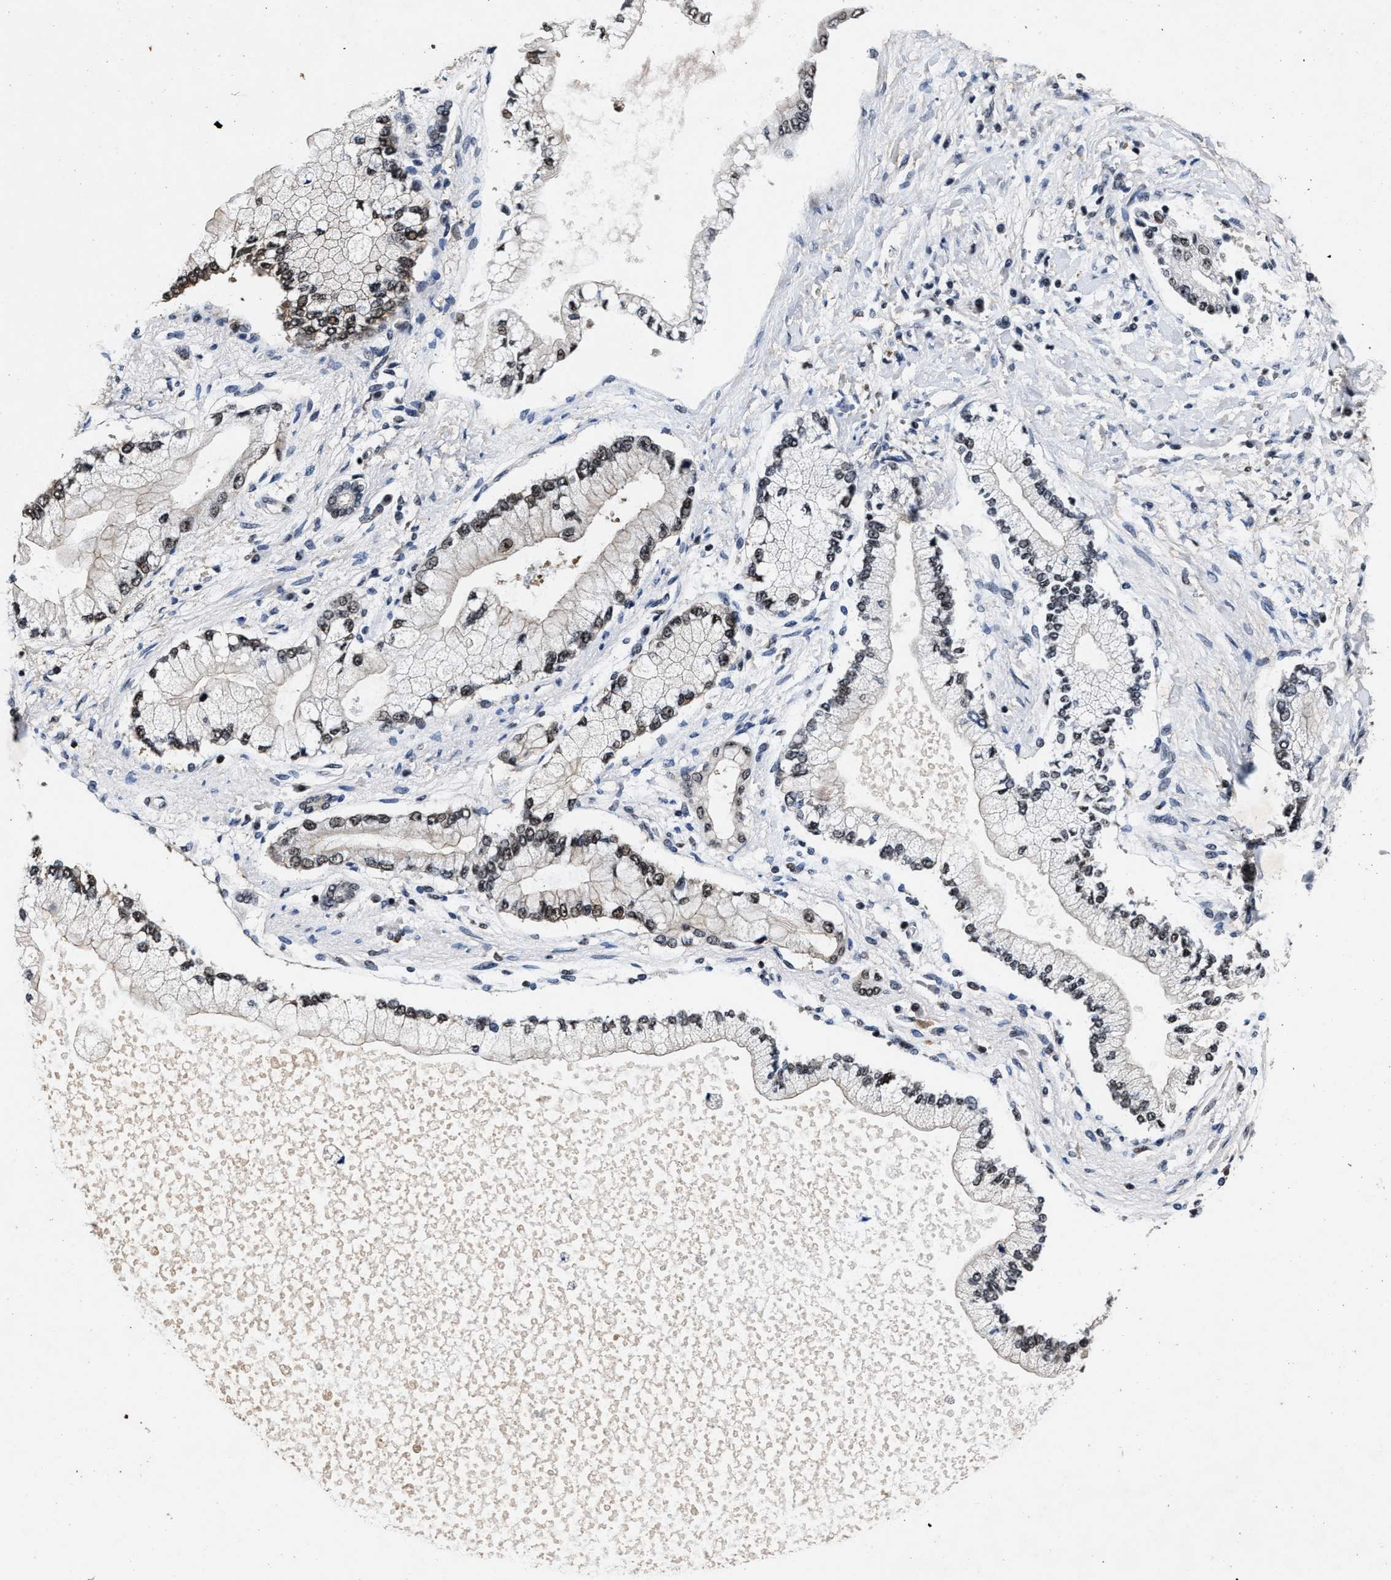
{"staining": {"intensity": "moderate", "quantity": ">75%", "location": "nuclear"}, "tissue": "liver cancer", "cell_type": "Tumor cells", "image_type": "cancer", "snomed": [{"axis": "morphology", "description": "Cholangiocarcinoma"}, {"axis": "topography", "description": "Liver"}], "caption": "Human cholangiocarcinoma (liver) stained with a brown dye shows moderate nuclear positive expression in approximately >75% of tumor cells.", "gene": "ZNF233", "patient": {"sex": "male", "age": 50}}